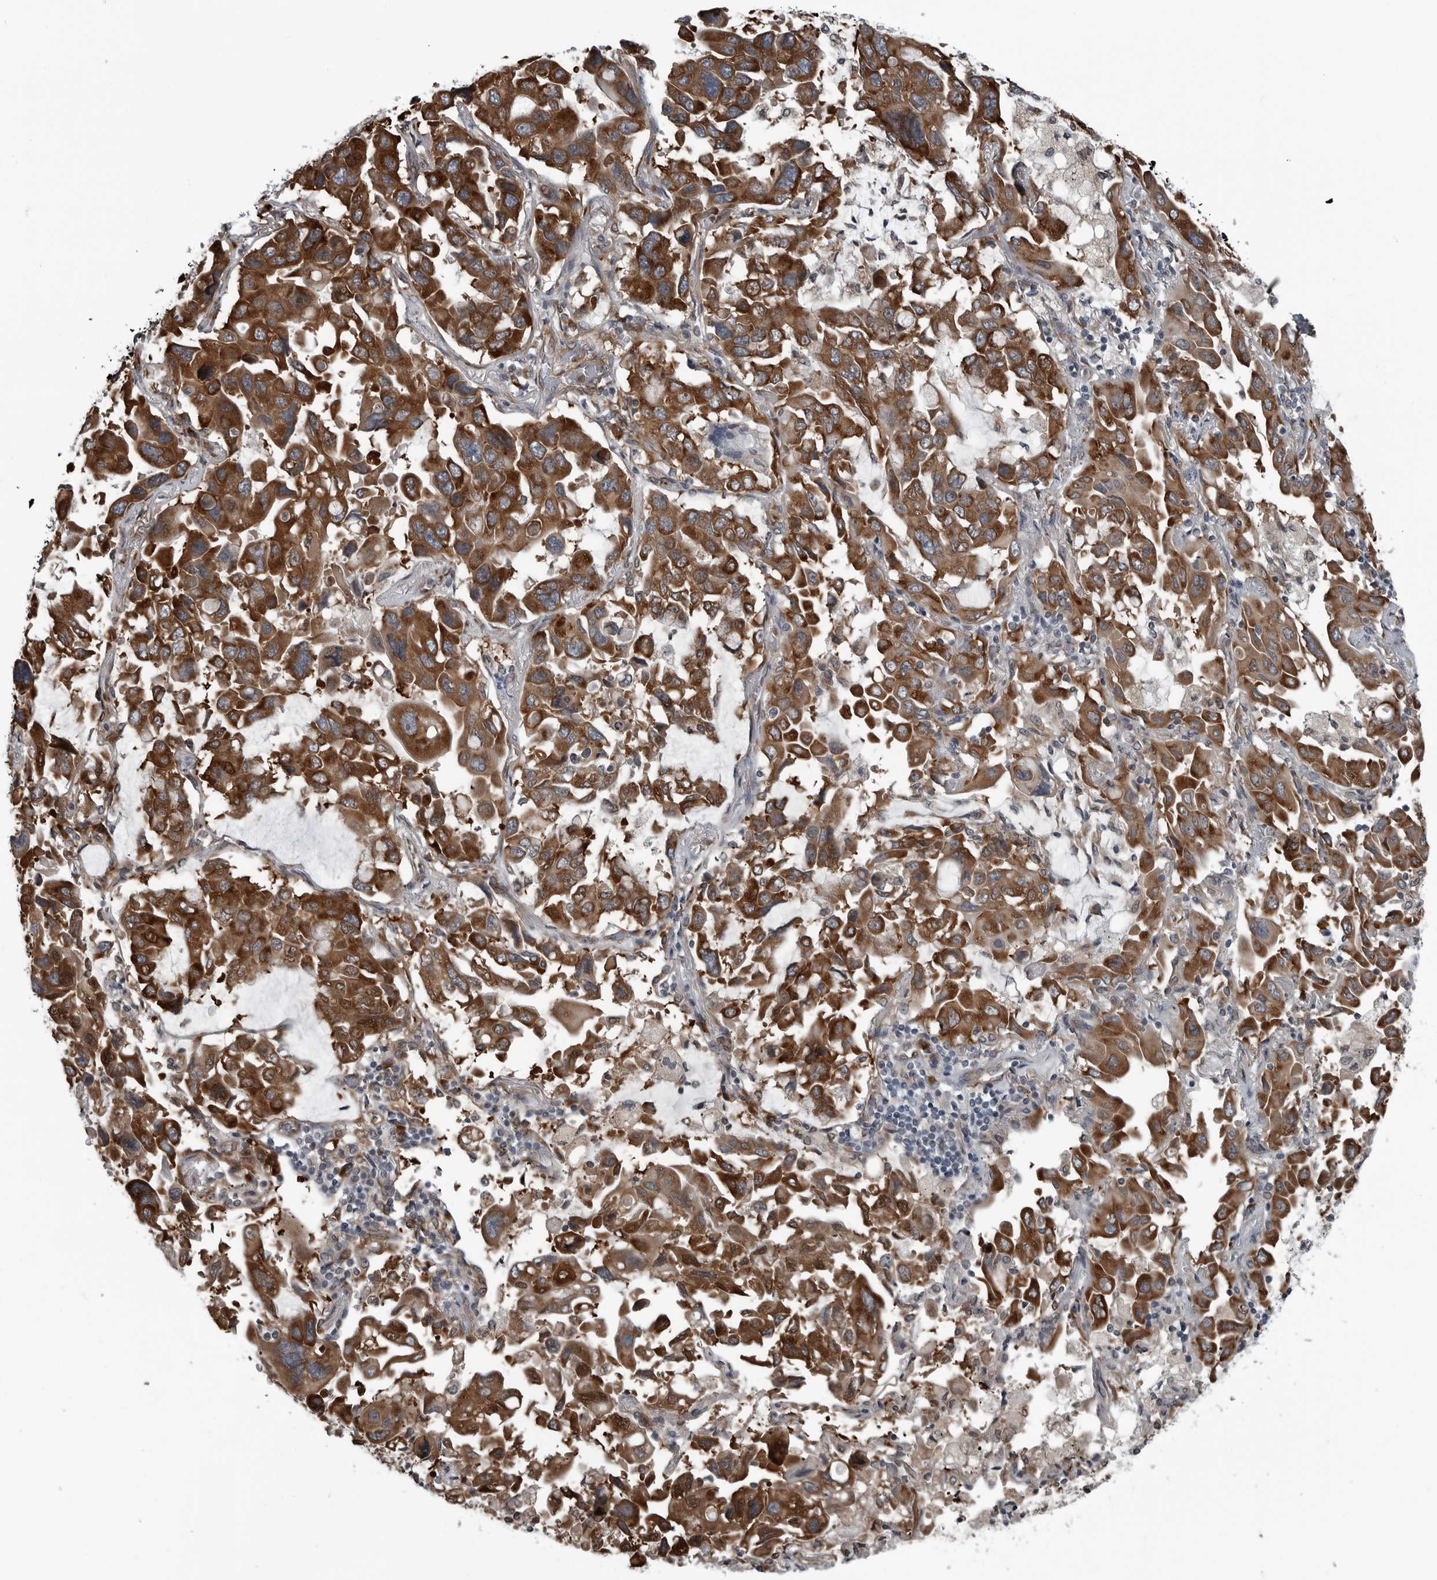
{"staining": {"intensity": "strong", "quantity": ">75%", "location": "cytoplasmic/membranous"}, "tissue": "lung cancer", "cell_type": "Tumor cells", "image_type": "cancer", "snomed": [{"axis": "morphology", "description": "Adenocarcinoma, NOS"}, {"axis": "topography", "description": "Lung"}], "caption": "Immunohistochemical staining of lung adenocarcinoma displays high levels of strong cytoplasmic/membranous protein staining in about >75% of tumor cells. (DAB (3,3'-diaminobenzidine) IHC, brown staining for protein, blue staining for nuclei).", "gene": "CEP85", "patient": {"sex": "male", "age": 64}}